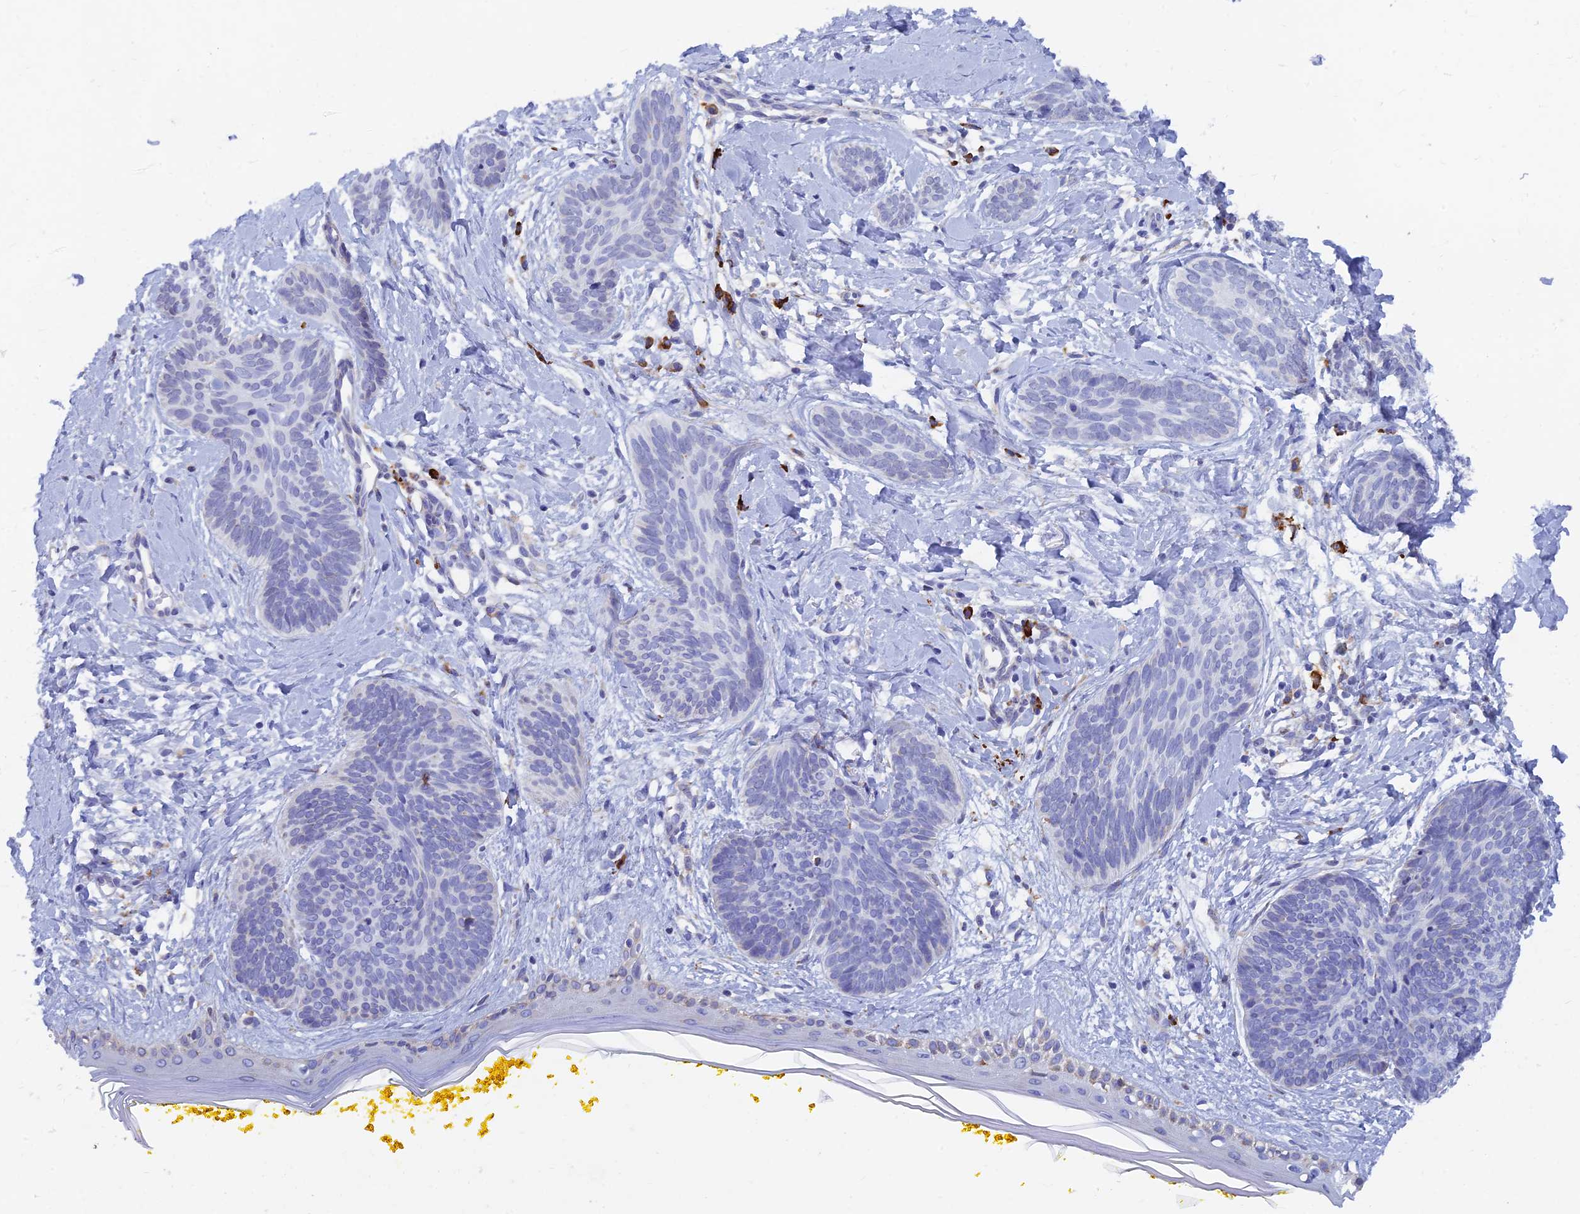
{"staining": {"intensity": "negative", "quantity": "none", "location": "none"}, "tissue": "skin cancer", "cell_type": "Tumor cells", "image_type": "cancer", "snomed": [{"axis": "morphology", "description": "Basal cell carcinoma"}, {"axis": "topography", "description": "Skin"}], "caption": "This is an IHC micrograph of skin cancer. There is no positivity in tumor cells.", "gene": "WDR35", "patient": {"sex": "female", "age": 81}}